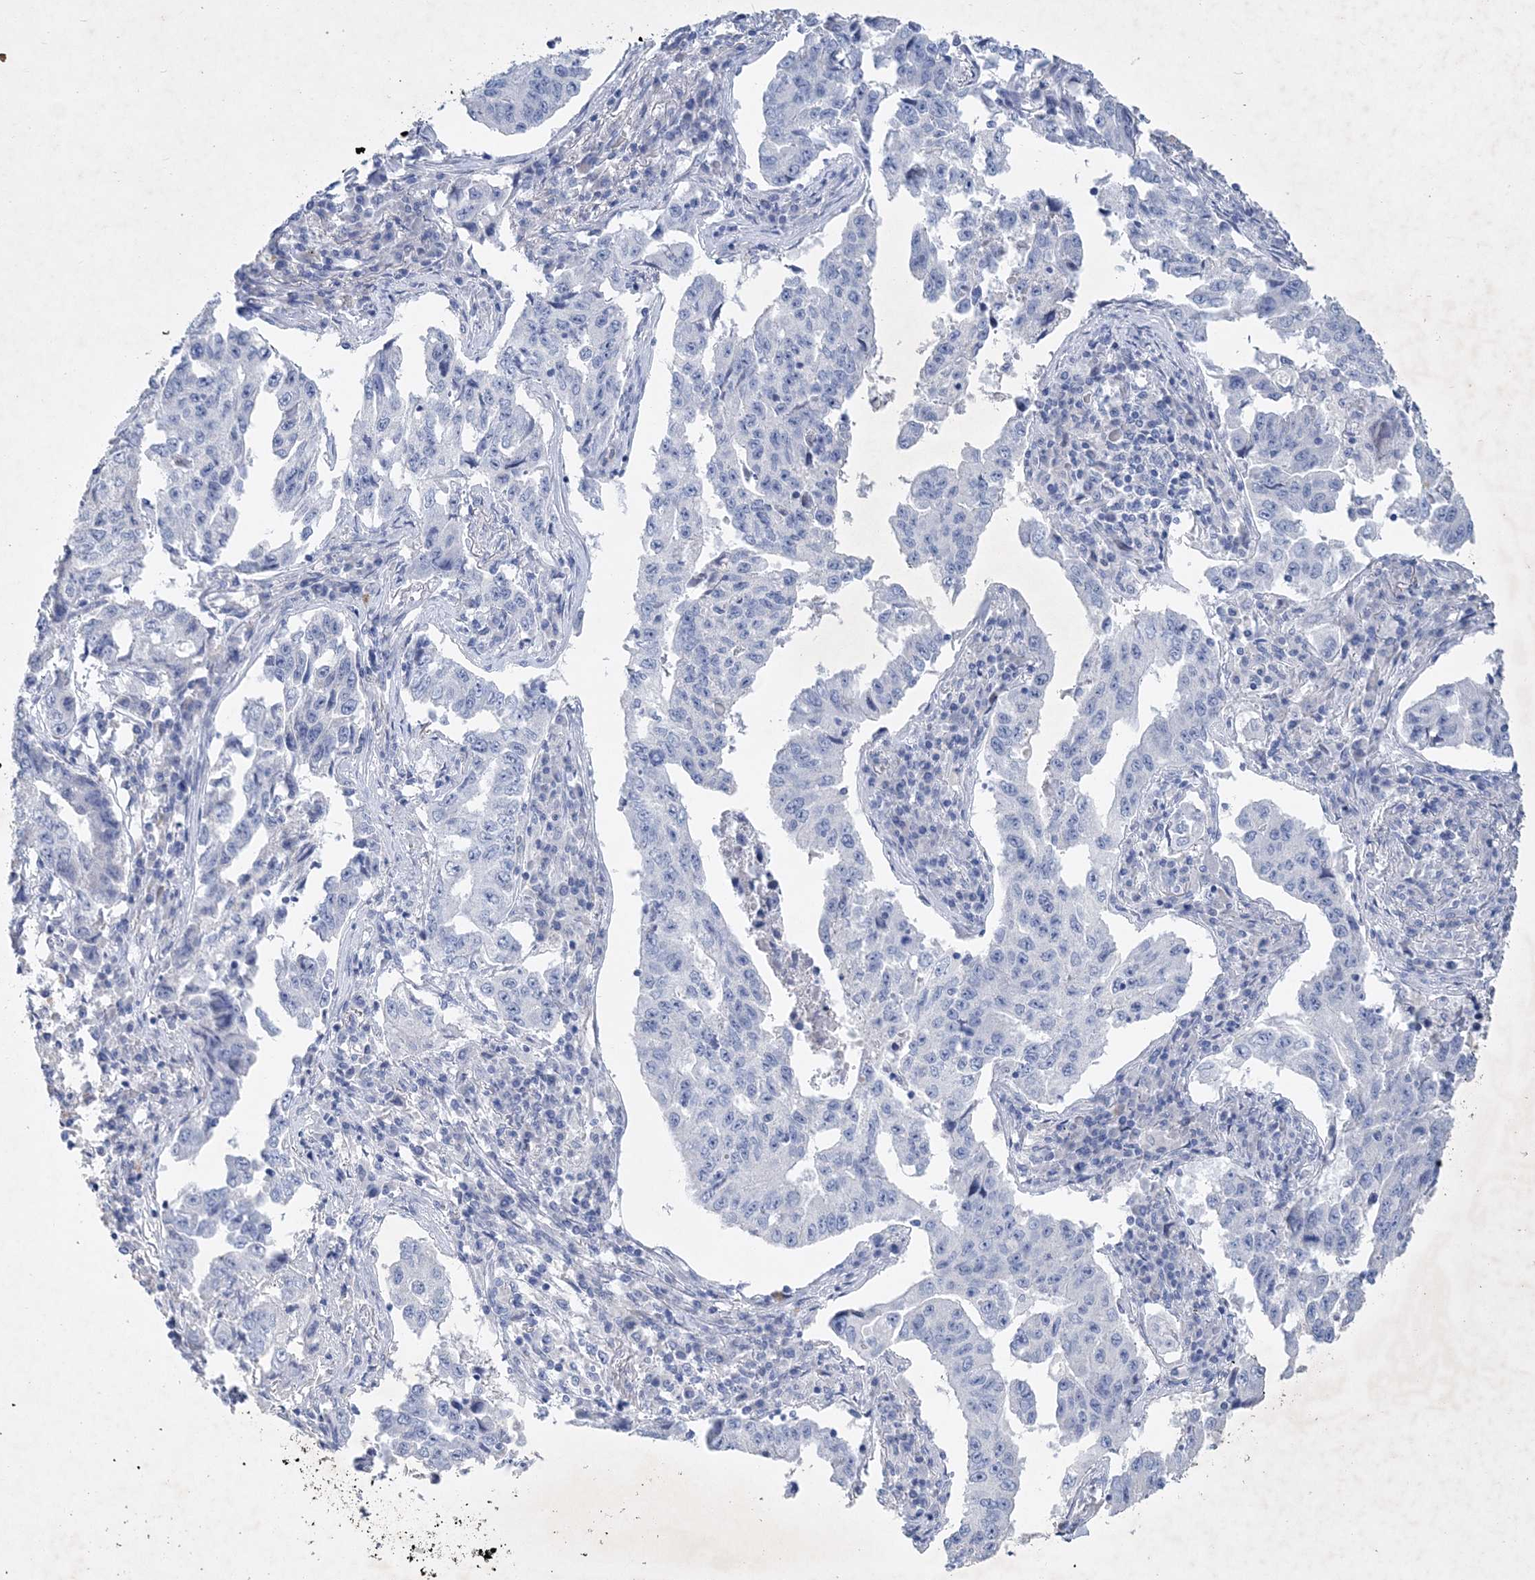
{"staining": {"intensity": "negative", "quantity": "none", "location": "none"}, "tissue": "lung cancer", "cell_type": "Tumor cells", "image_type": "cancer", "snomed": [{"axis": "morphology", "description": "Adenocarcinoma, NOS"}, {"axis": "topography", "description": "Lung"}], "caption": "Tumor cells are negative for brown protein staining in adenocarcinoma (lung).", "gene": "COPS8", "patient": {"sex": "female", "age": 51}}